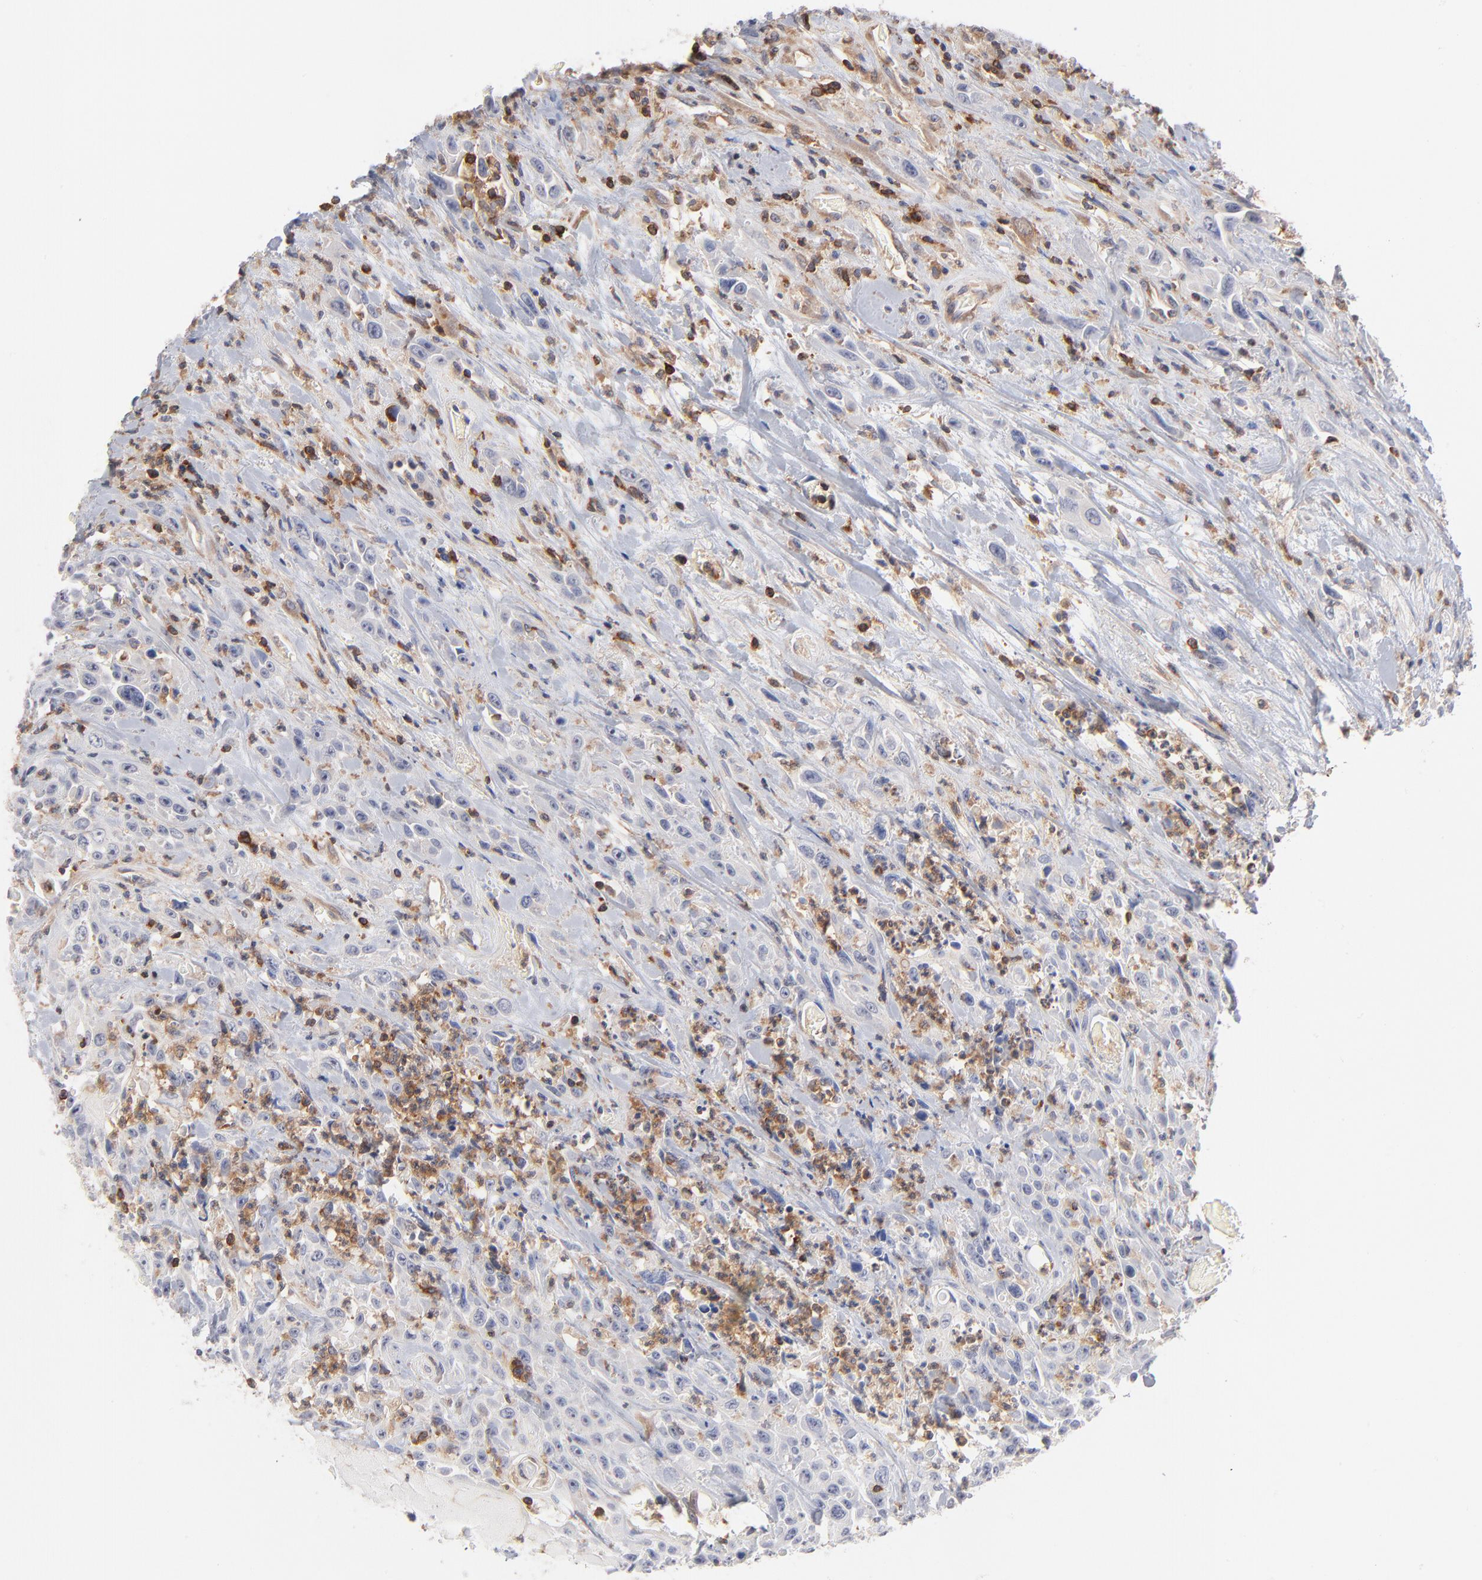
{"staining": {"intensity": "negative", "quantity": "none", "location": "none"}, "tissue": "urothelial cancer", "cell_type": "Tumor cells", "image_type": "cancer", "snomed": [{"axis": "morphology", "description": "Urothelial carcinoma, High grade"}, {"axis": "topography", "description": "Urinary bladder"}], "caption": "Immunohistochemistry (IHC) of human urothelial carcinoma (high-grade) exhibits no expression in tumor cells.", "gene": "WIPF1", "patient": {"sex": "female", "age": 84}}